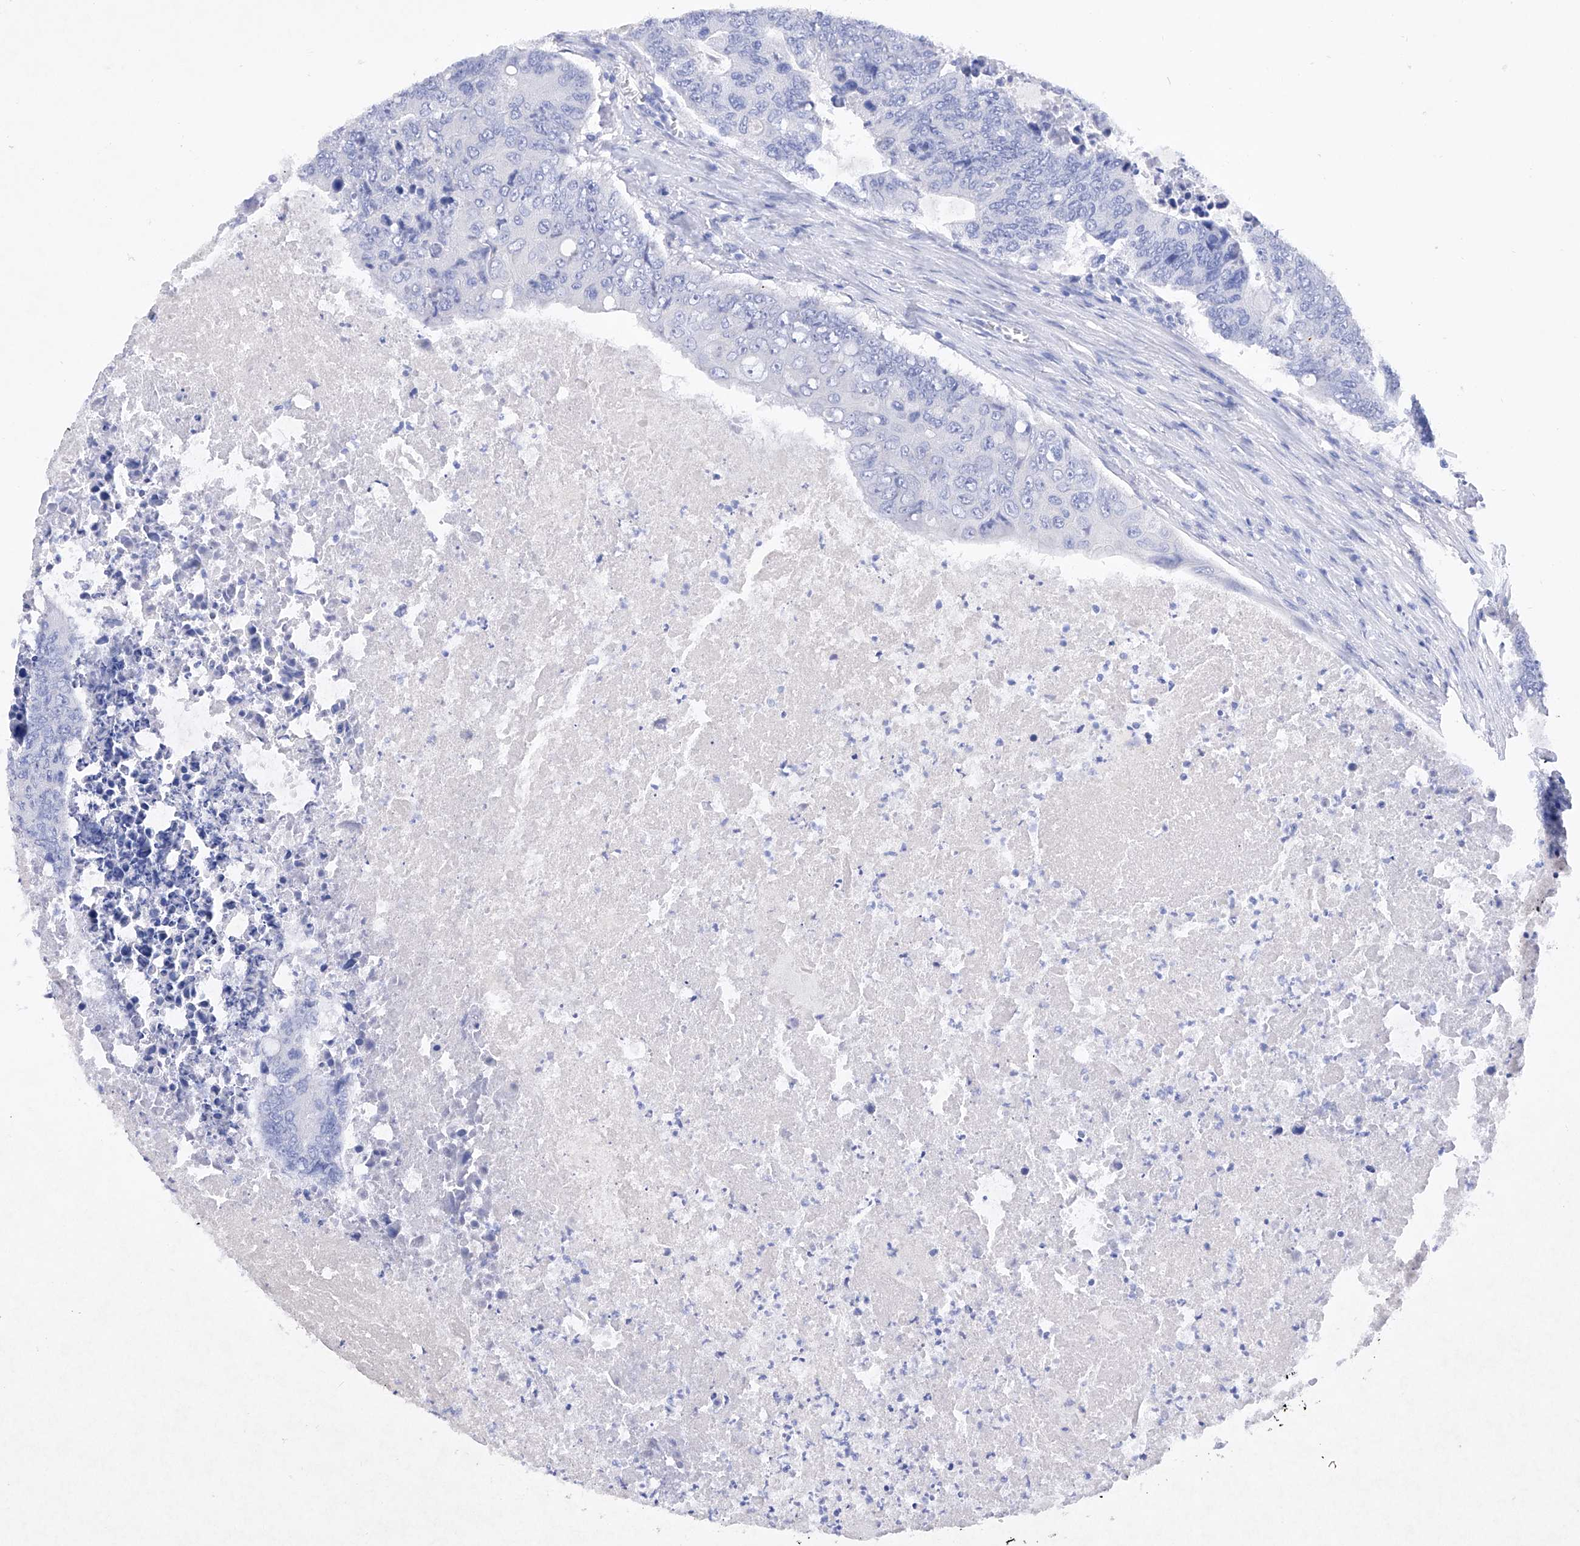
{"staining": {"intensity": "negative", "quantity": "none", "location": "none"}, "tissue": "colorectal cancer", "cell_type": "Tumor cells", "image_type": "cancer", "snomed": [{"axis": "morphology", "description": "Adenocarcinoma, NOS"}, {"axis": "topography", "description": "Colon"}], "caption": "Human colorectal adenocarcinoma stained for a protein using IHC displays no expression in tumor cells.", "gene": "BARX2", "patient": {"sex": "male", "age": 87}}